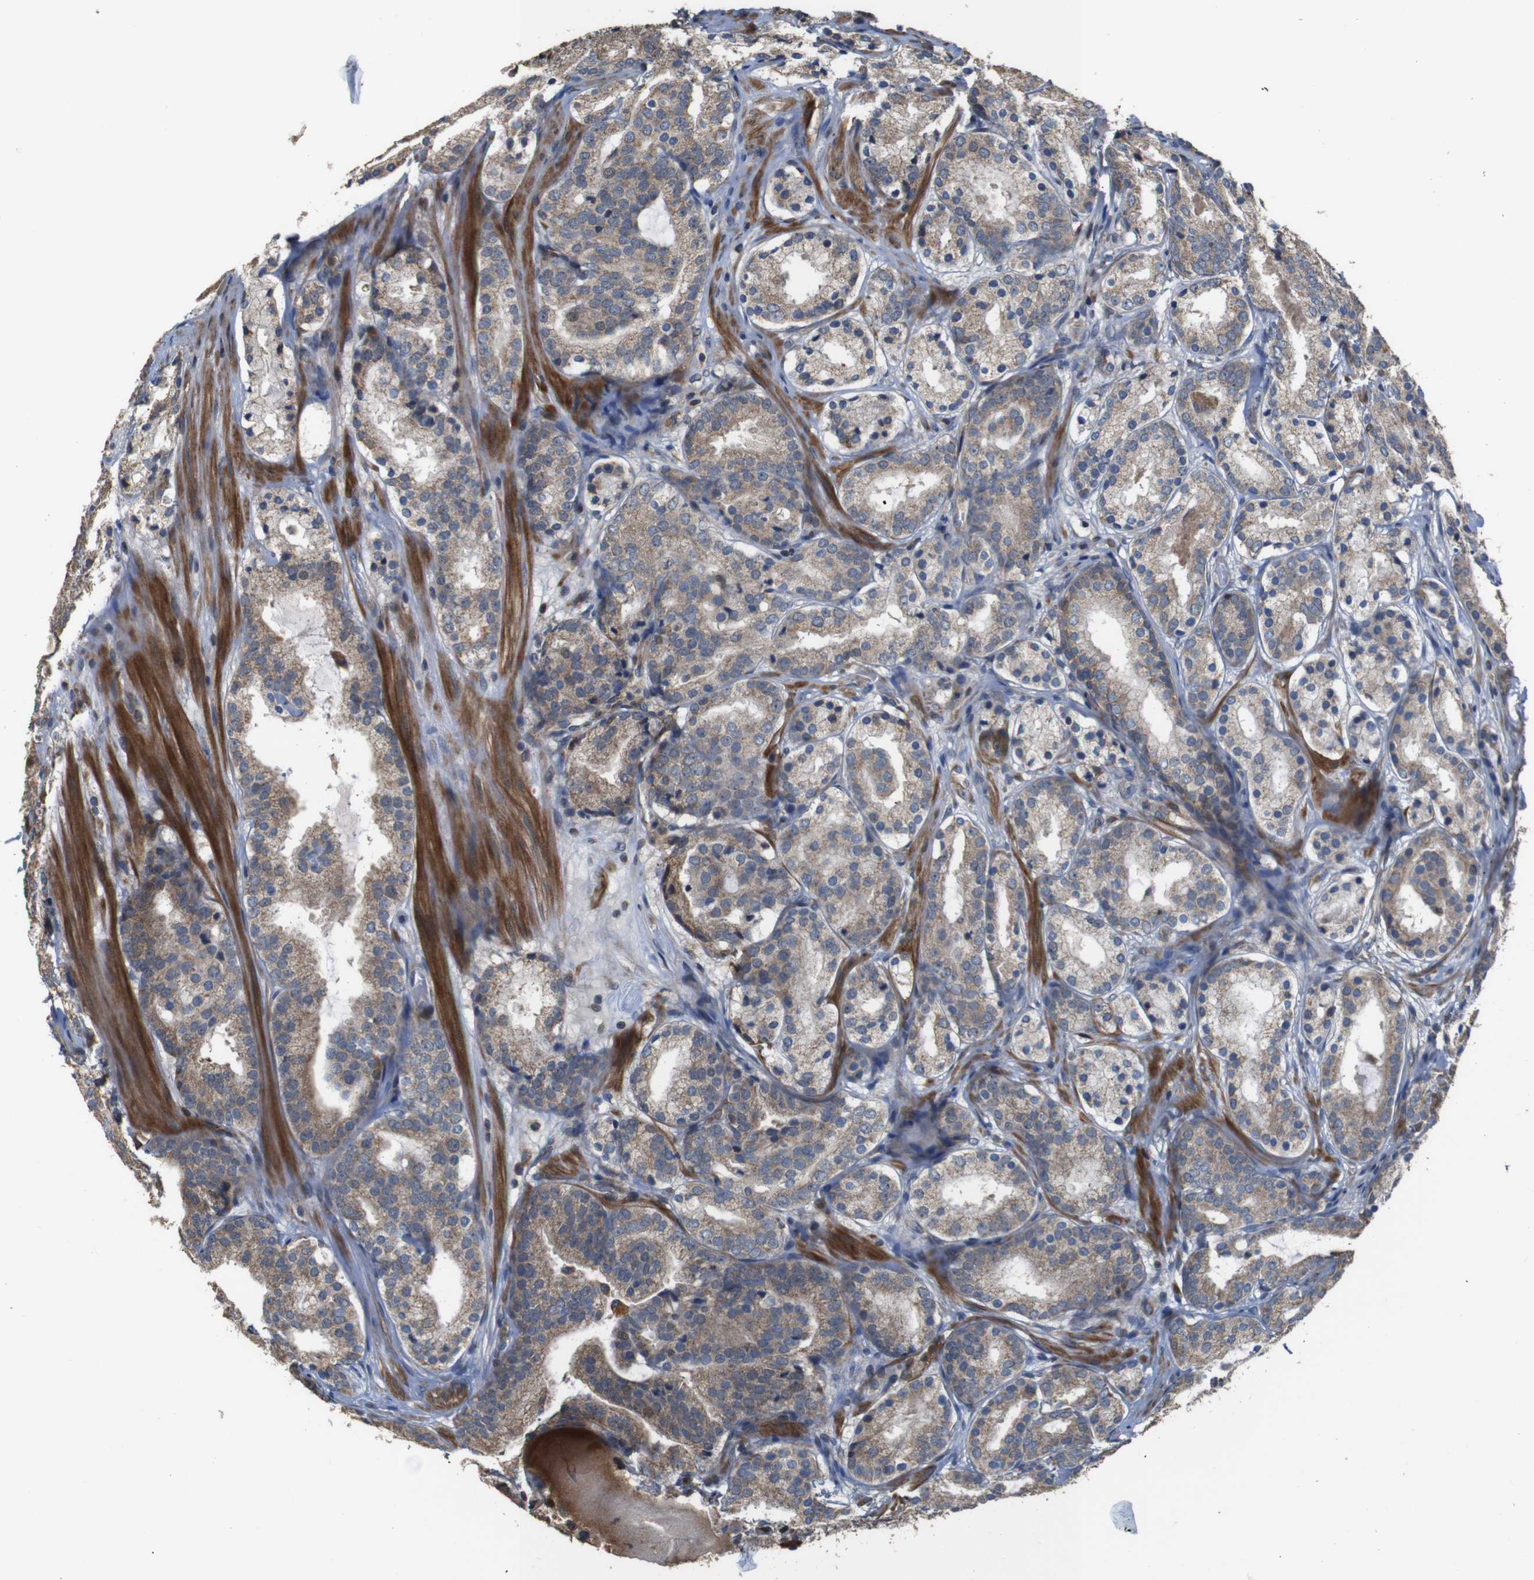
{"staining": {"intensity": "moderate", "quantity": ">75%", "location": "cytoplasmic/membranous"}, "tissue": "prostate cancer", "cell_type": "Tumor cells", "image_type": "cancer", "snomed": [{"axis": "morphology", "description": "Adenocarcinoma, Low grade"}, {"axis": "topography", "description": "Prostate"}], "caption": "Prostate adenocarcinoma (low-grade) stained for a protein reveals moderate cytoplasmic/membranous positivity in tumor cells.", "gene": "SNN", "patient": {"sex": "male", "age": 69}}